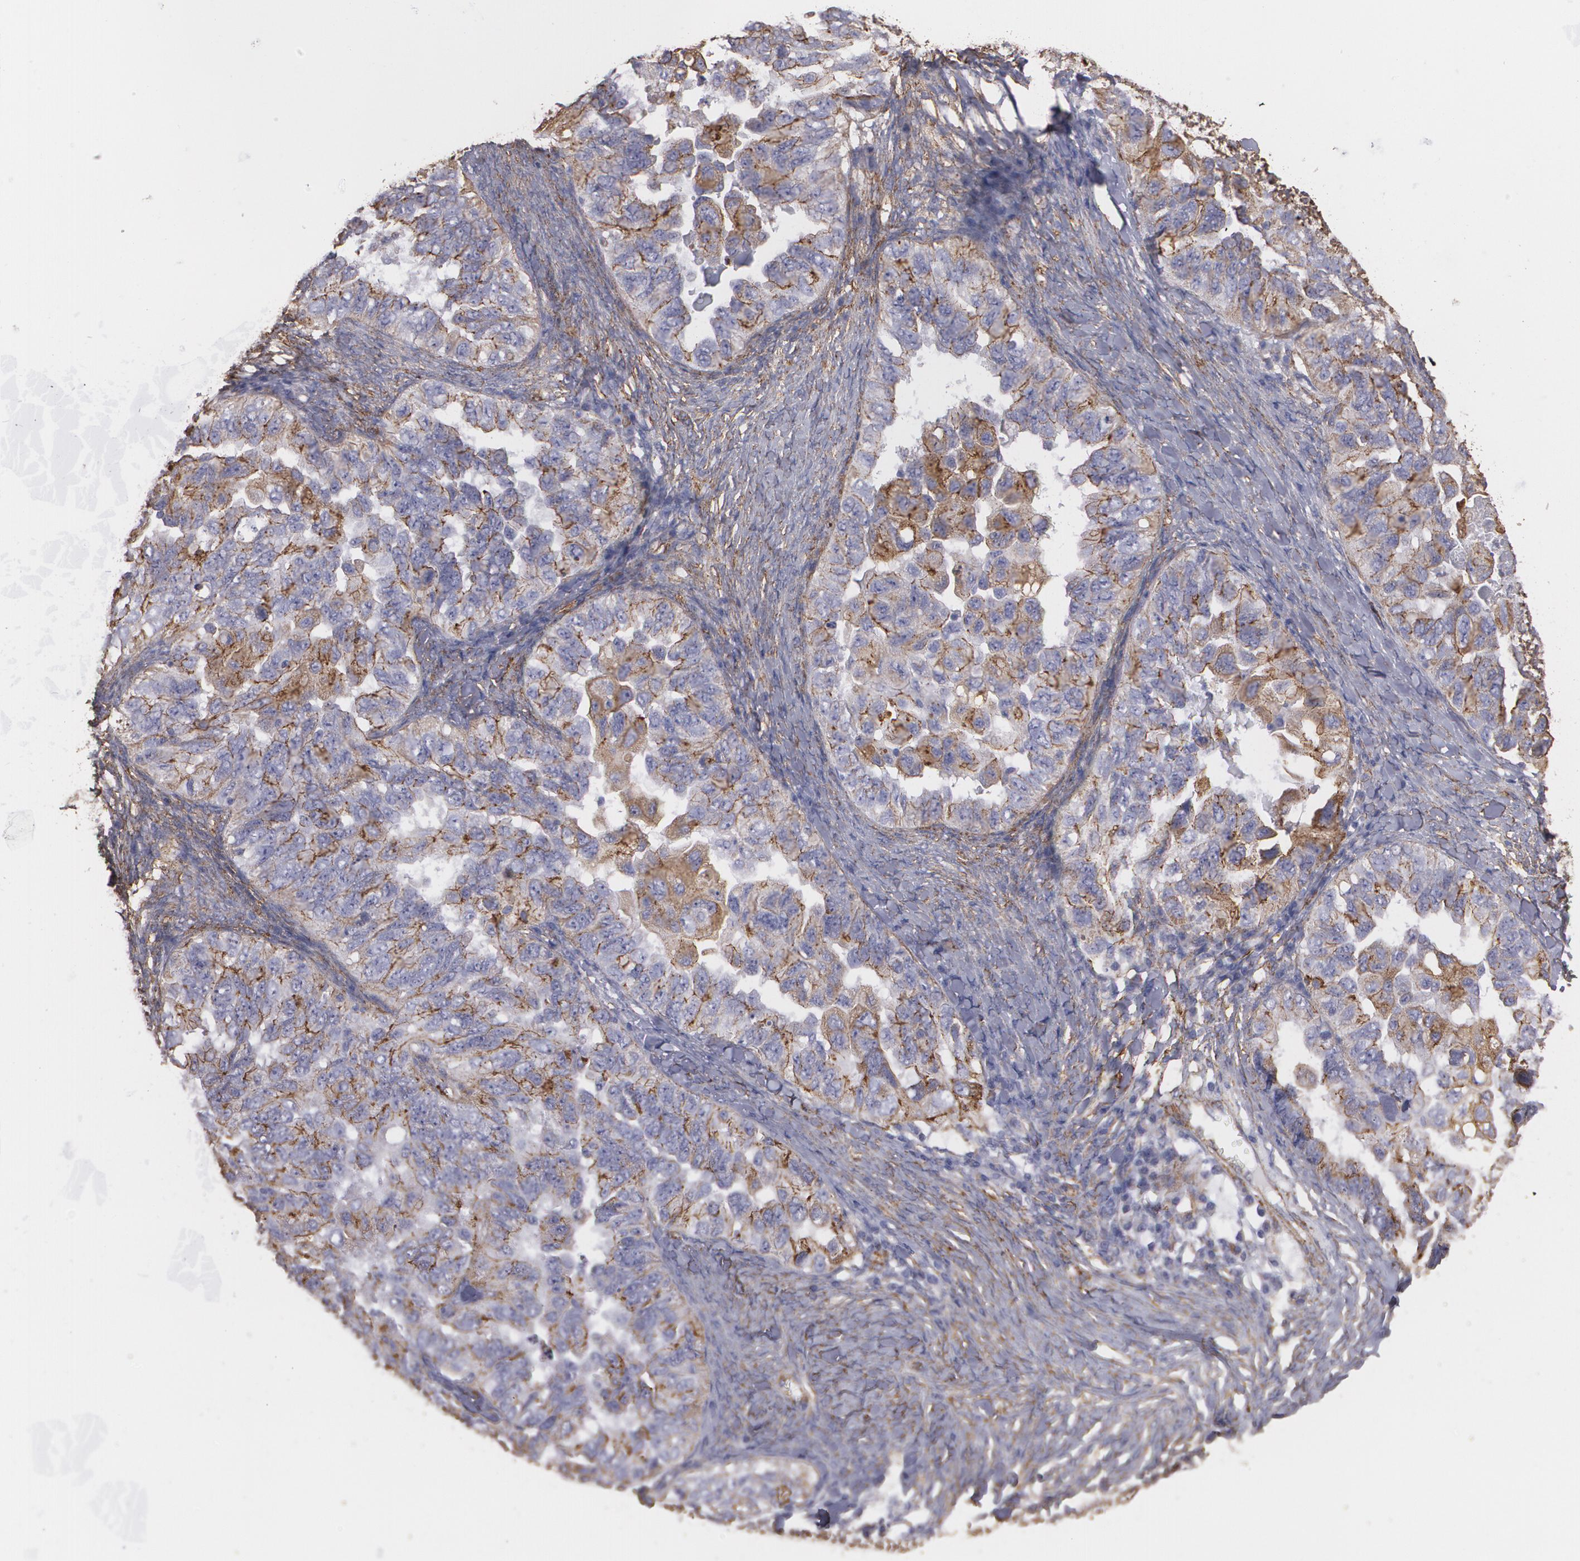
{"staining": {"intensity": "moderate", "quantity": "25%-75%", "location": "cytoplasmic/membranous"}, "tissue": "ovarian cancer", "cell_type": "Tumor cells", "image_type": "cancer", "snomed": [{"axis": "morphology", "description": "Cystadenocarcinoma, serous, NOS"}, {"axis": "topography", "description": "Ovary"}], "caption": "Tumor cells show medium levels of moderate cytoplasmic/membranous expression in about 25%-75% of cells in ovarian cancer.", "gene": "TJP1", "patient": {"sex": "female", "age": 82}}